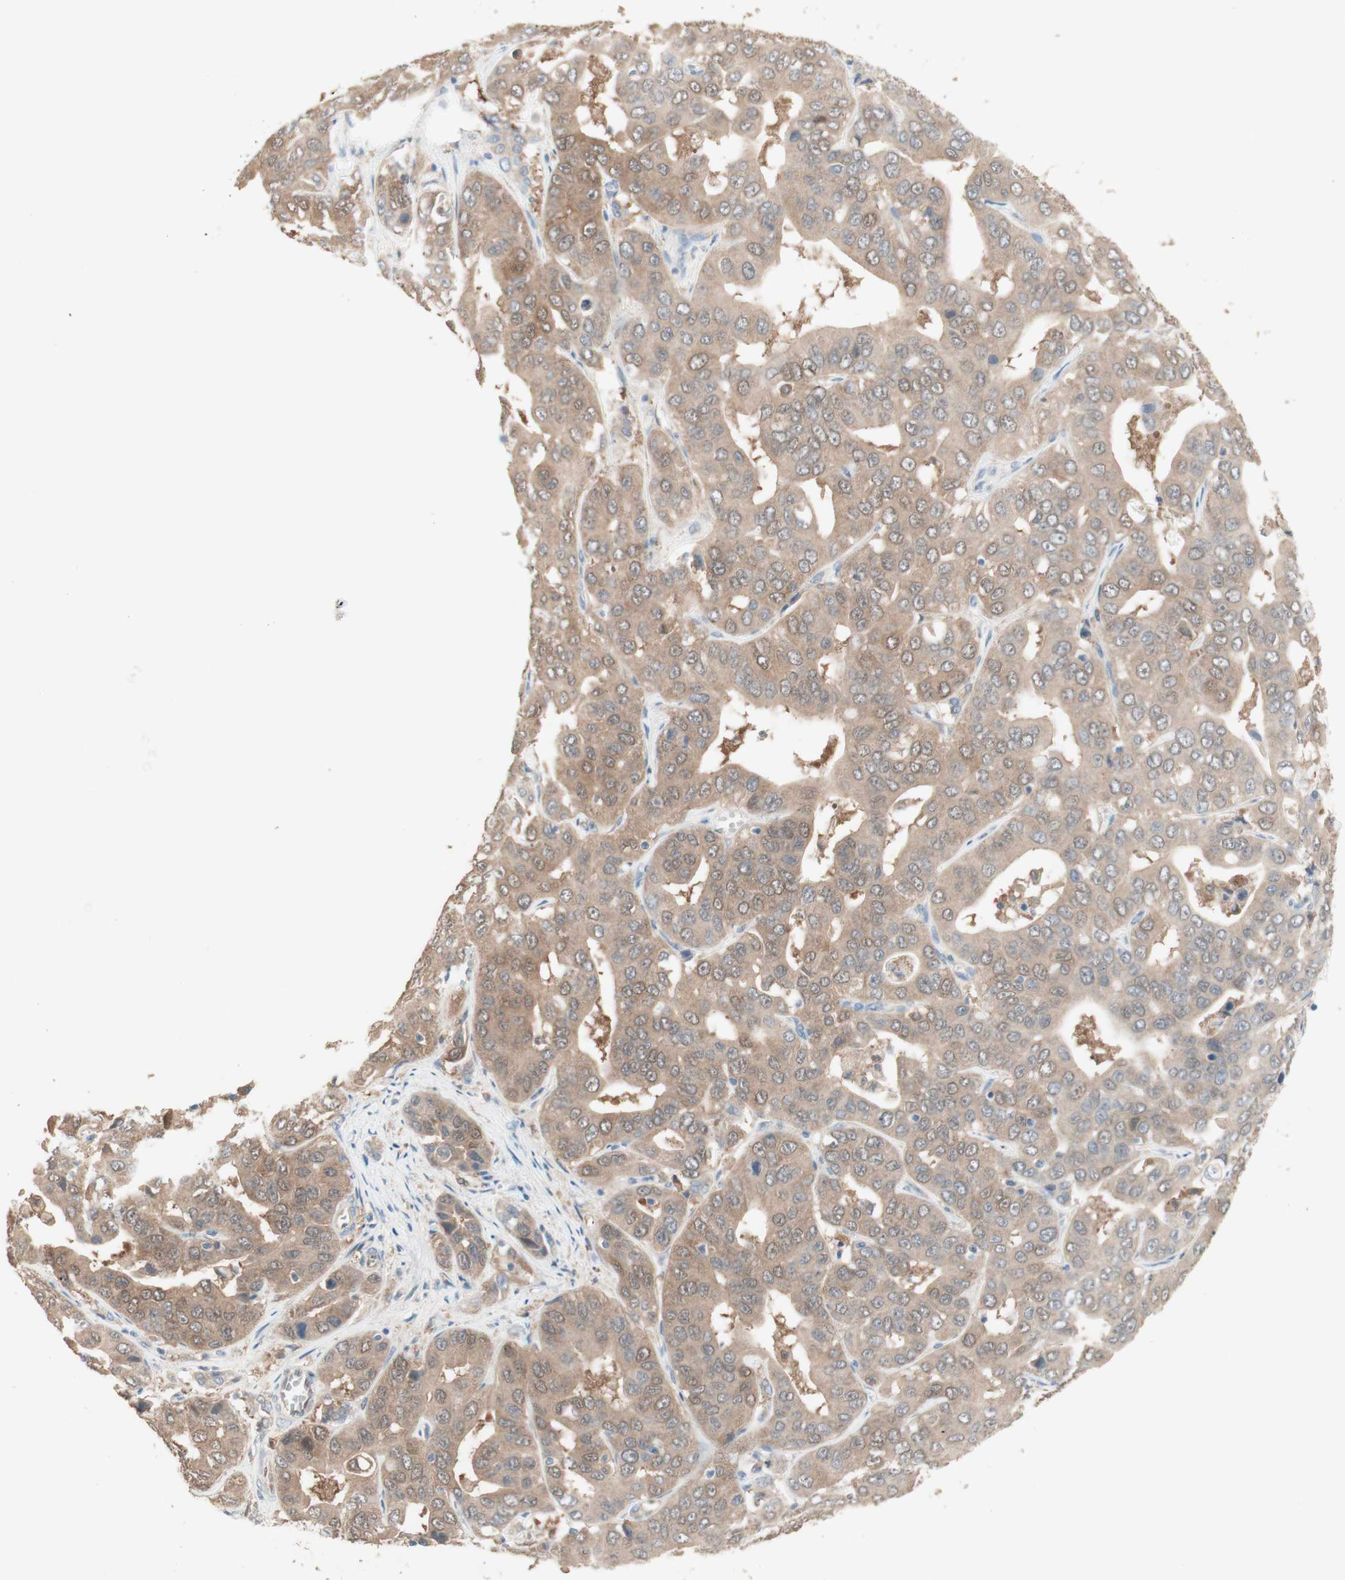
{"staining": {"intensity": "weak", "quantity": ">75%", "location": "cytoplasmic/membranous"}, "tissue": "liver cancer", "cell_type": "Tumor cells", "image_type": "cancer", "snomed": [{"axis": "morphology", "description": "Cholangiocarcinoma"}, {"axis": "topography", "description": "Liver"}], "caption": "A histopathology image showing weak cytoplasmic/membranous staining in approximately >75% of tumor cells in liver cancer, as visualized by brown immunohistochemical staining.", "gene": "COMT", "patient": {"sex": "female", "age": 52}}